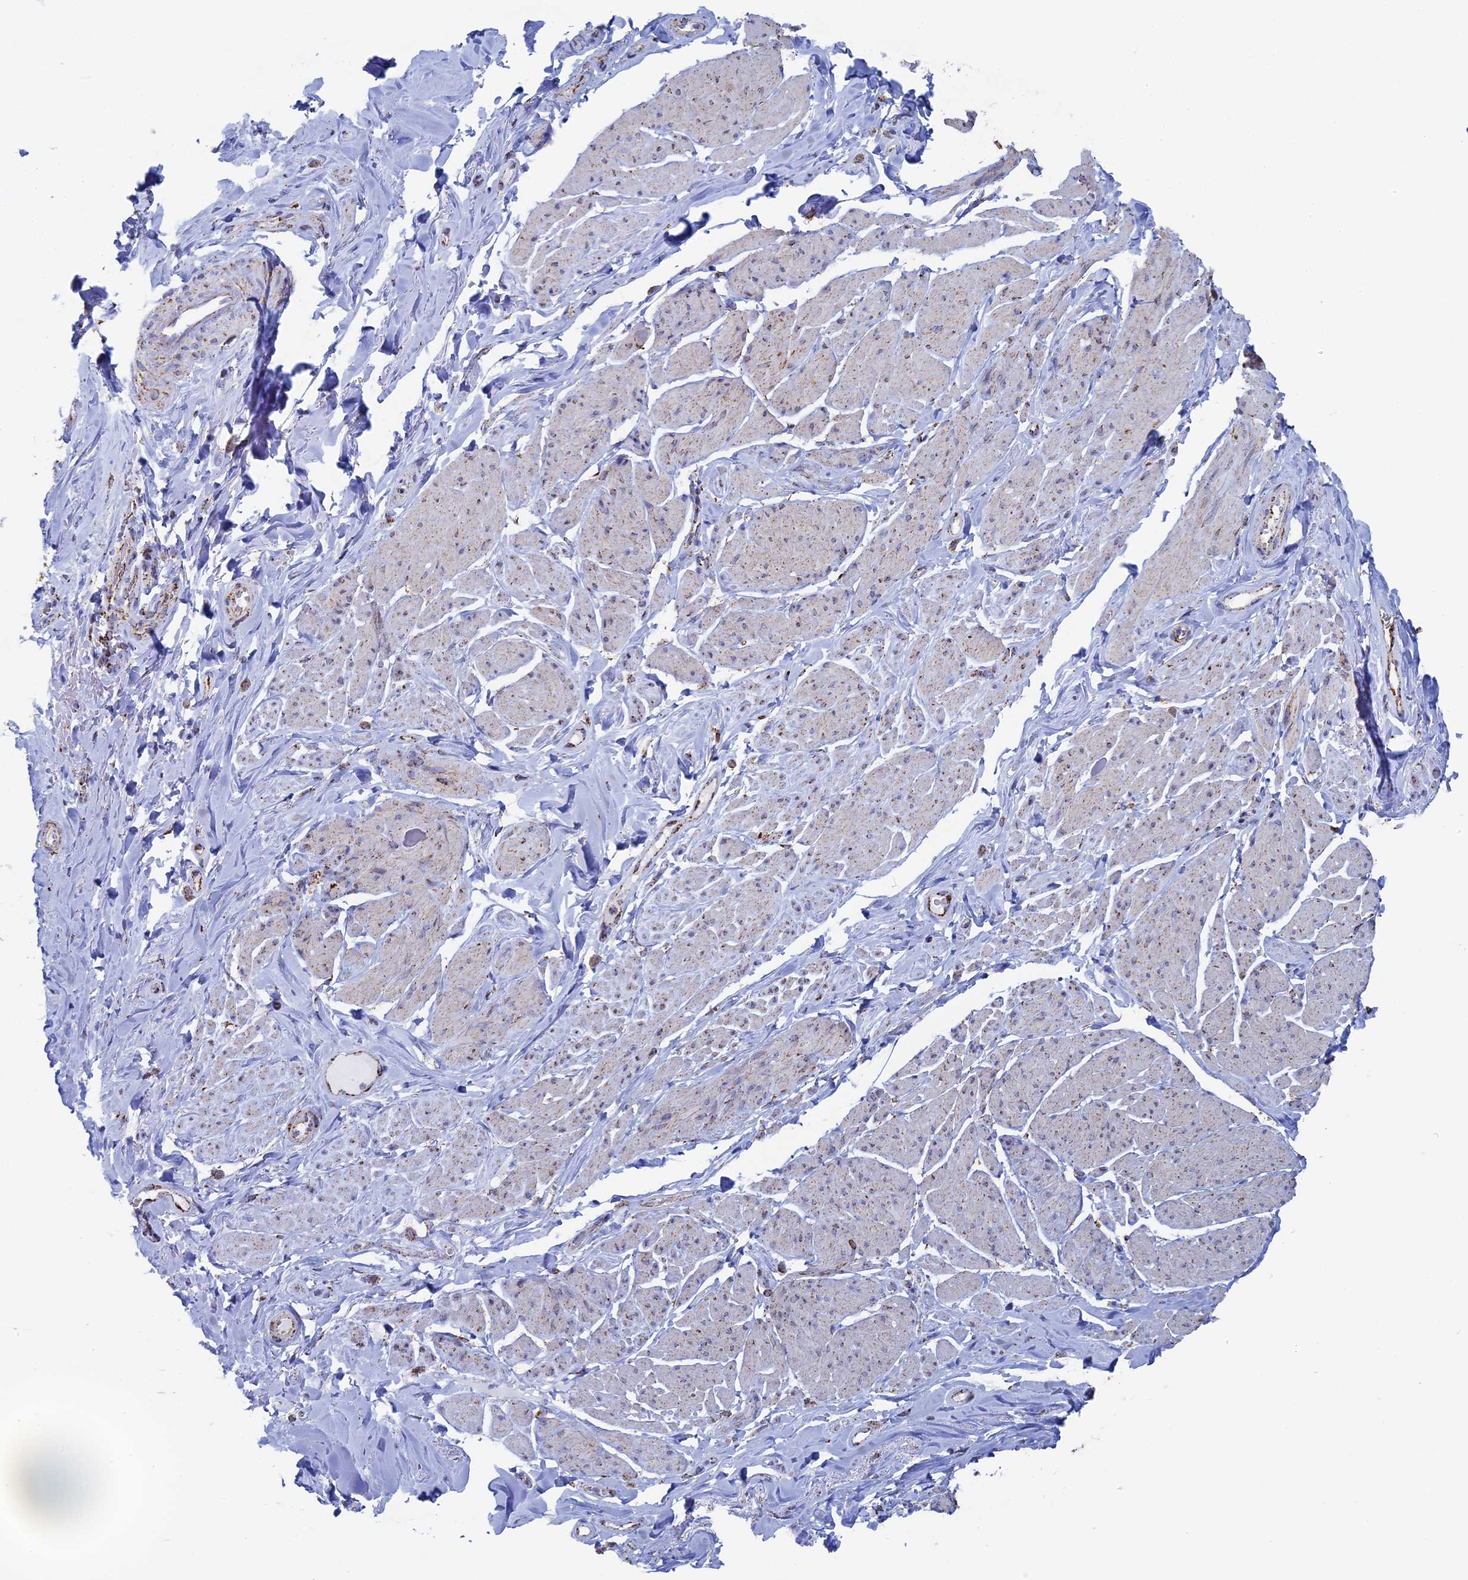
{"staining": {"intensity": "moderate", "quantity": "25%-75%", "location": "cytoplasmic/membranous"}, "tissue": "smooth muscle", "cell_type": "Smooth muscle cells", "image_type": "normal", "snomed": [{"axis": "morphology", "description": "Normal tissue, NOS"}, {"axis": "topography", "description": "Smooth muscle"}, {"axis": "topography", "description": "Peripheral nerve tissue"}], "caption": "The image reveals a brown stain indicating the presence of a protein in the cytoplasmic/membranous of smooth muscle cells in smooth muscle. Nuclei are stained in blue.", "gene": "SEC24D", "patient": {"sex": "male", "age": 69}}